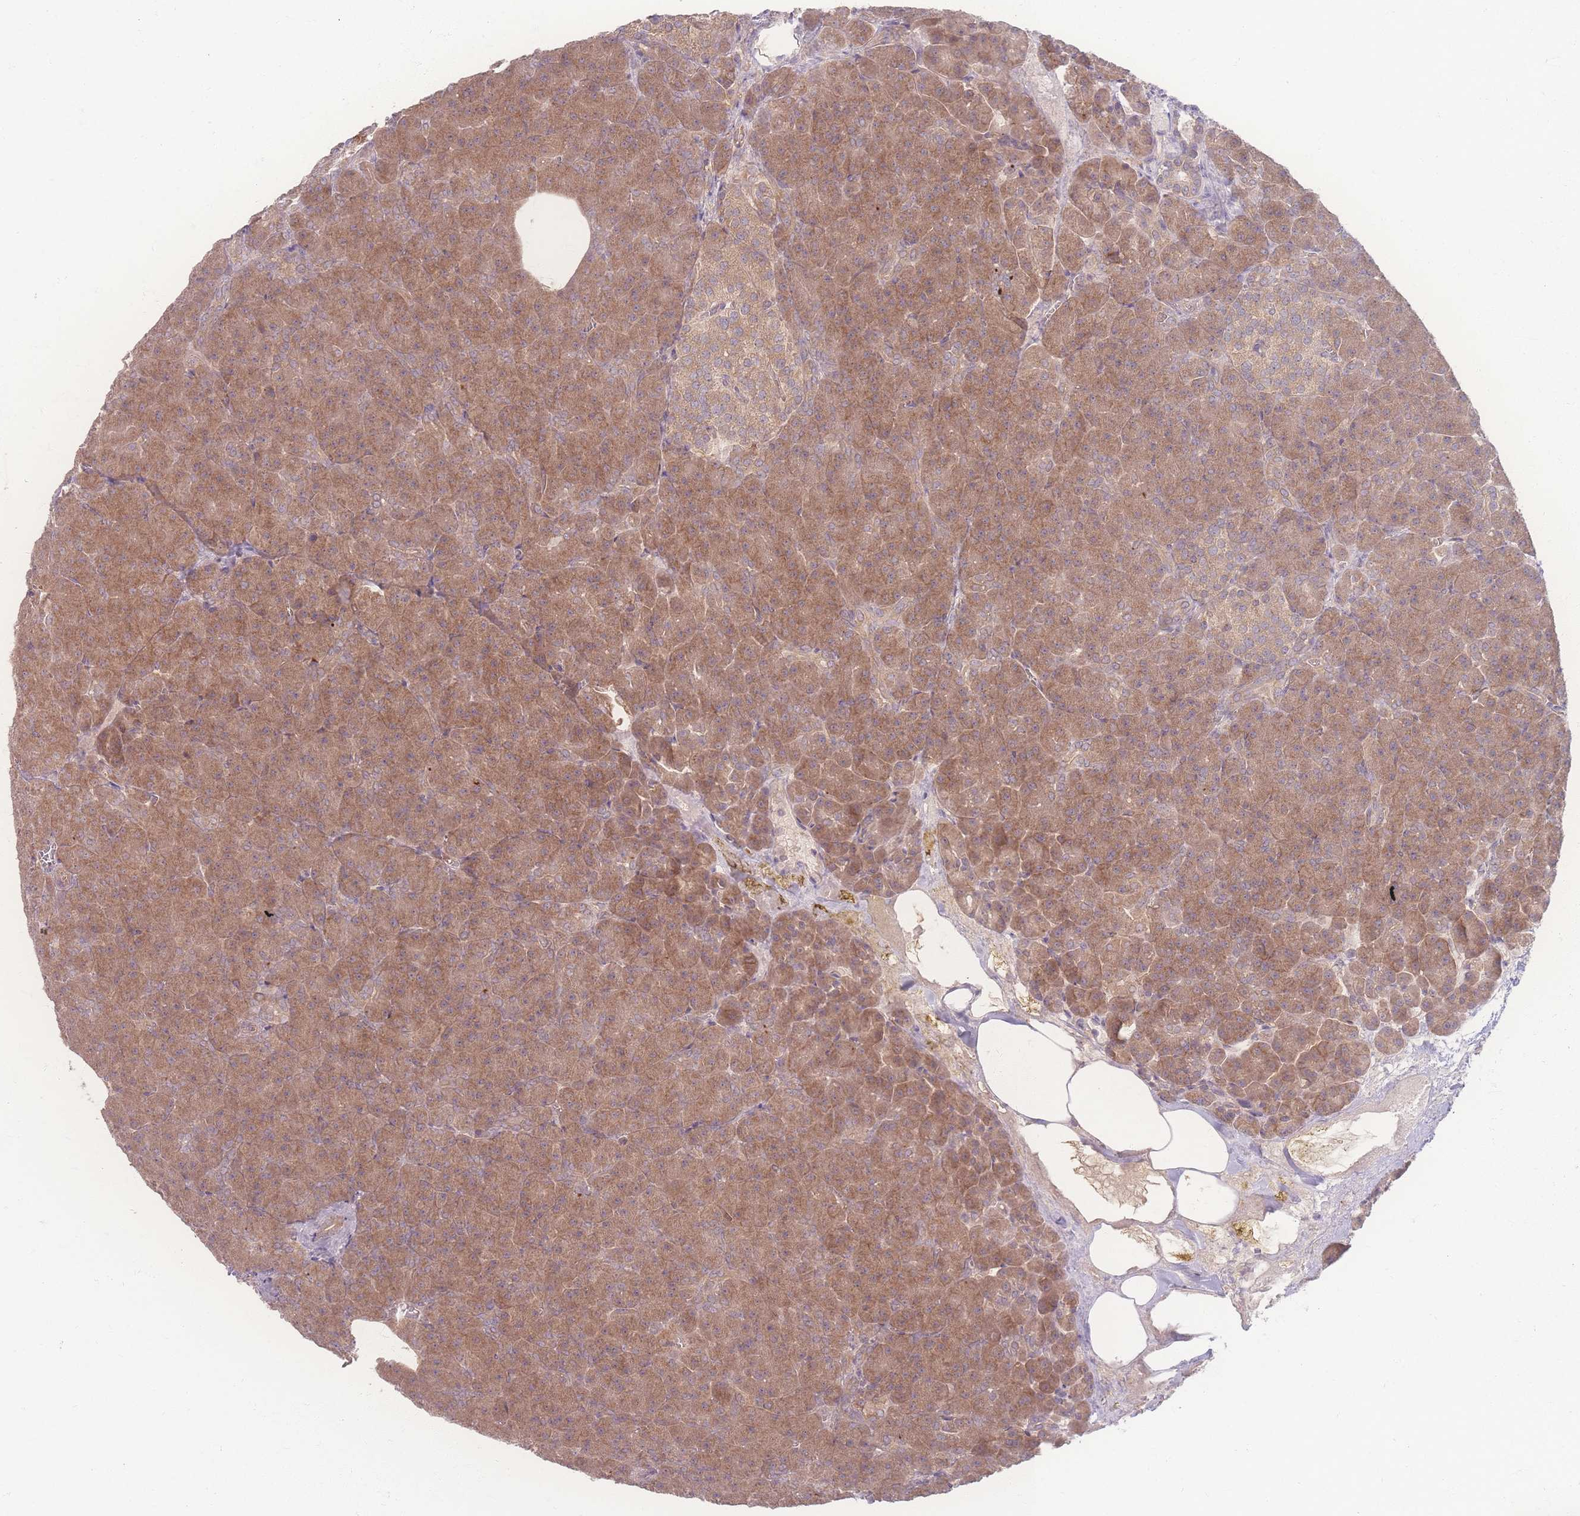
{"staining": {"intensity": "moderate", "quantity": ">75%", "location": "cytoplasmic/membranous"}, "tissue": "pancreas", "cell_type": "Exocrine glandular cells", "image_type": "normal", "snomed": [{"axis": "morphology", "description": "Normal tissue, NOS"}, {"axis": "topography", "description": "Pancreas"}], "caption": "Exocrine glandular cells display medium levels of moderate cytoplasmic/membranous positivity in approximately >75% of cells in unremarkable human pancreas.", "gene": "INSR", "patient": {"sex": "female", "age": 74}}